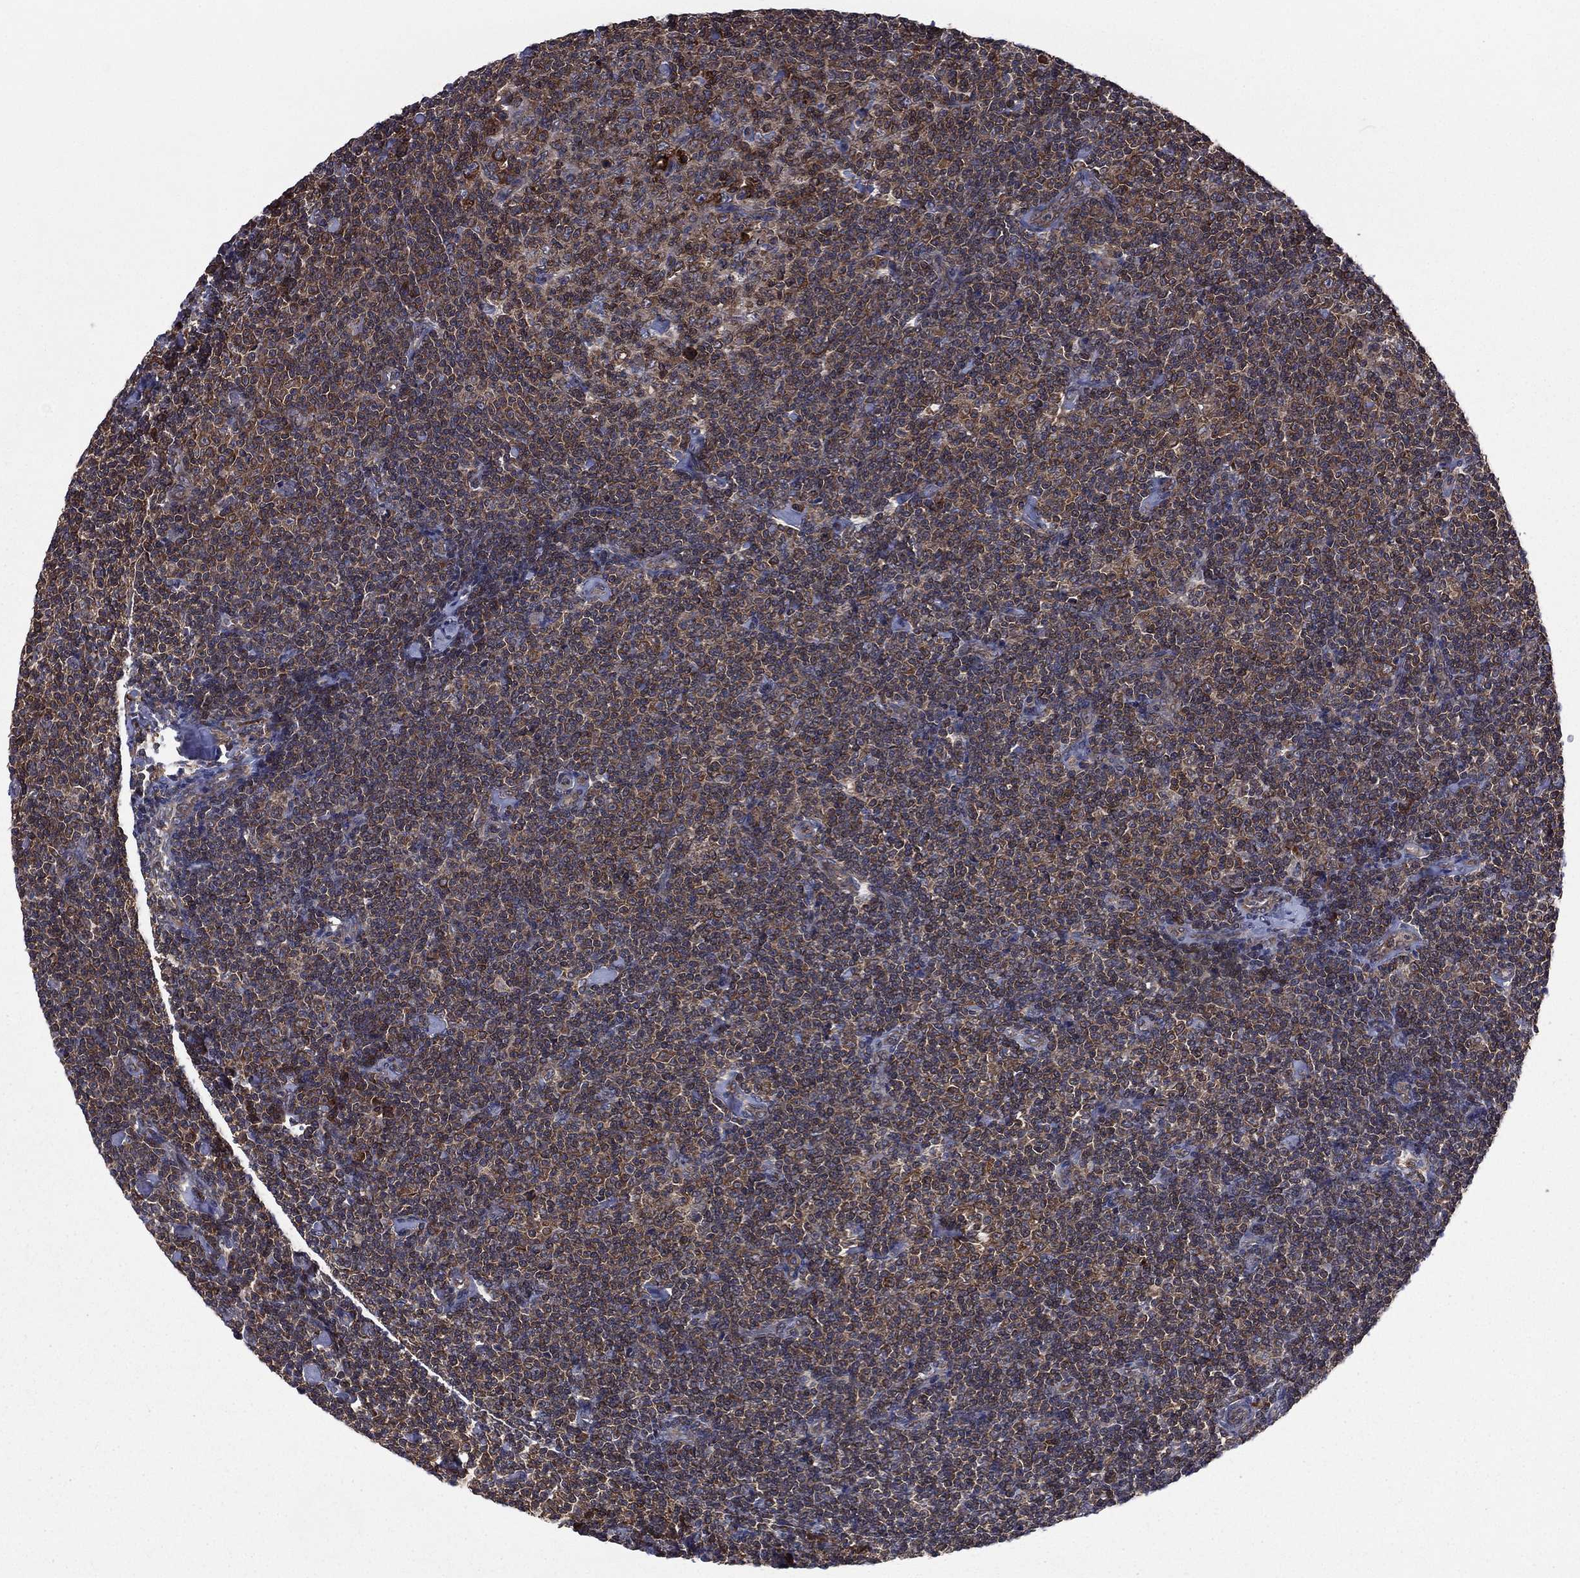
{"staining": {"intensity": "moderate", "quantity": "25%-75%", "location": "cytoplasmic/membranous"}, "tissue": "lymphoma", "cell_type": "Tumor cells", "image_type": "cancer", "snomed": [{"axis": "morphology", "description": "Malignant lymphoma, non-Hodgkin's type, Low grade"}, {"axis": "topography", "description": "Lymph node"}], "caption": "A histopathology image of human low-grade malignant lymphoma, non-Hodgkin's type stained for a protein demonstrates moderate cytoplasmic/membranous brown staining in tumor cells.", "gene": "C2orf76", "patient": {"sex": "male", "age": 81}}